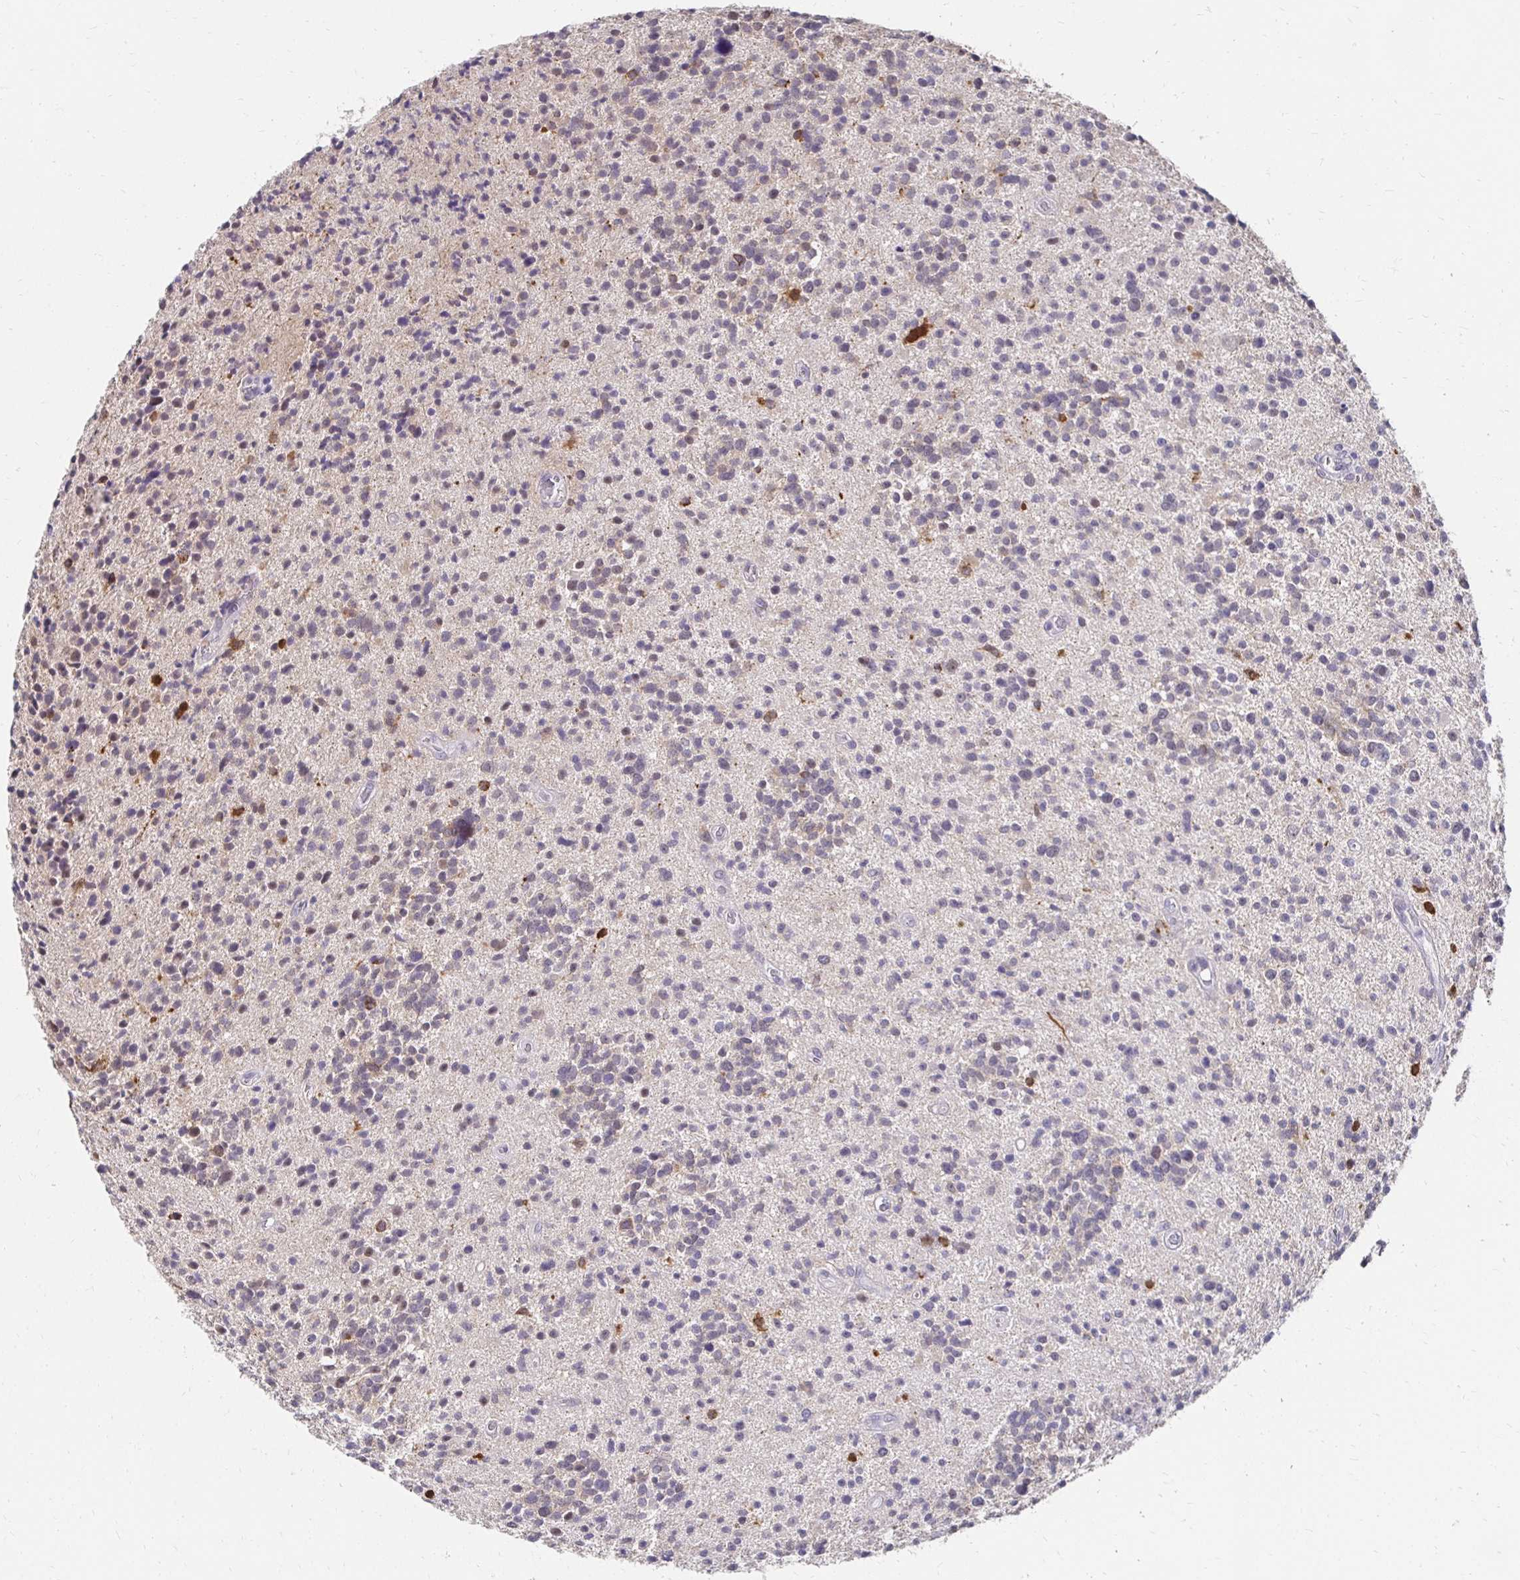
{"staining": {"intensity": "negative", "quantity": "none", "location": "none"}, "tissue": "glioma", "cell_type": "Tumor cells", "image_type": "cancer", "snomed": [{"axis": "morphology", "description": "Glioma, malignant, High grade"}, {"axis": "topography", "description": "Brain"}], "caption": "A histopathology image of high-grade glioma (malignant) stained for a protein demonstrates no brown staining in tumor cells.", "gene": "PADI2", "patient": {"sex": "male", "age": 29}}